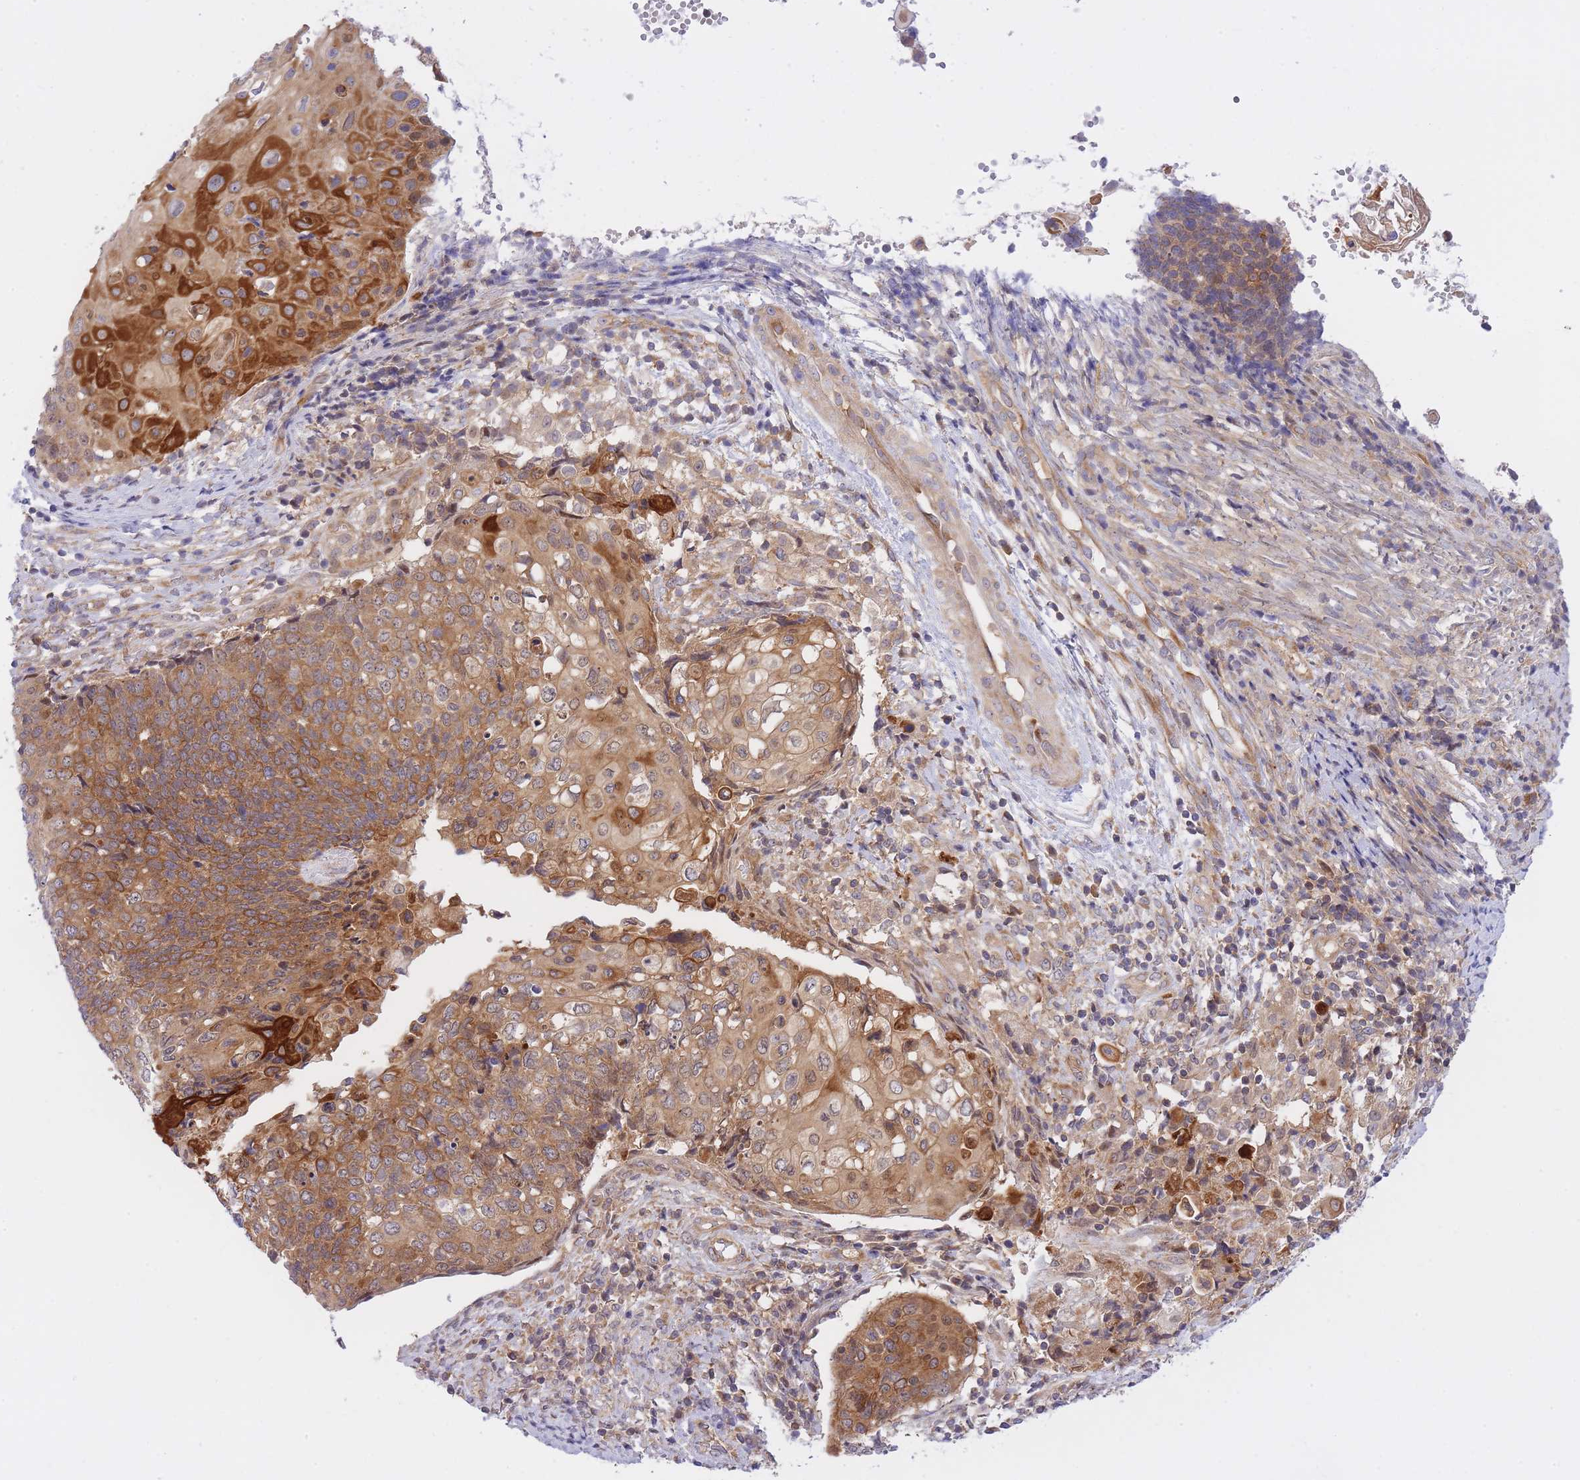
{"staining": {"intensity": "strong", "quantity": ">75%", "location": "cytoplasmic/membranous"}, "tissue": "cervical cancer", "cell_type": "Tumor cells", "image_type": "cancer", "snomed": [{"axis": "morphology", "description": "Squamous cell carcinoma, NOS"}, {"axis": "topography", "description": "Cervix"}], "caption": "IHC of cervical squamous cell carcinoma demonstrates high levels of strong cytoplasmic/membranous staining in about >75% of tumor cells.", "gene": "EIF2B2", "patient": {"sex": "female", "age": 39}}